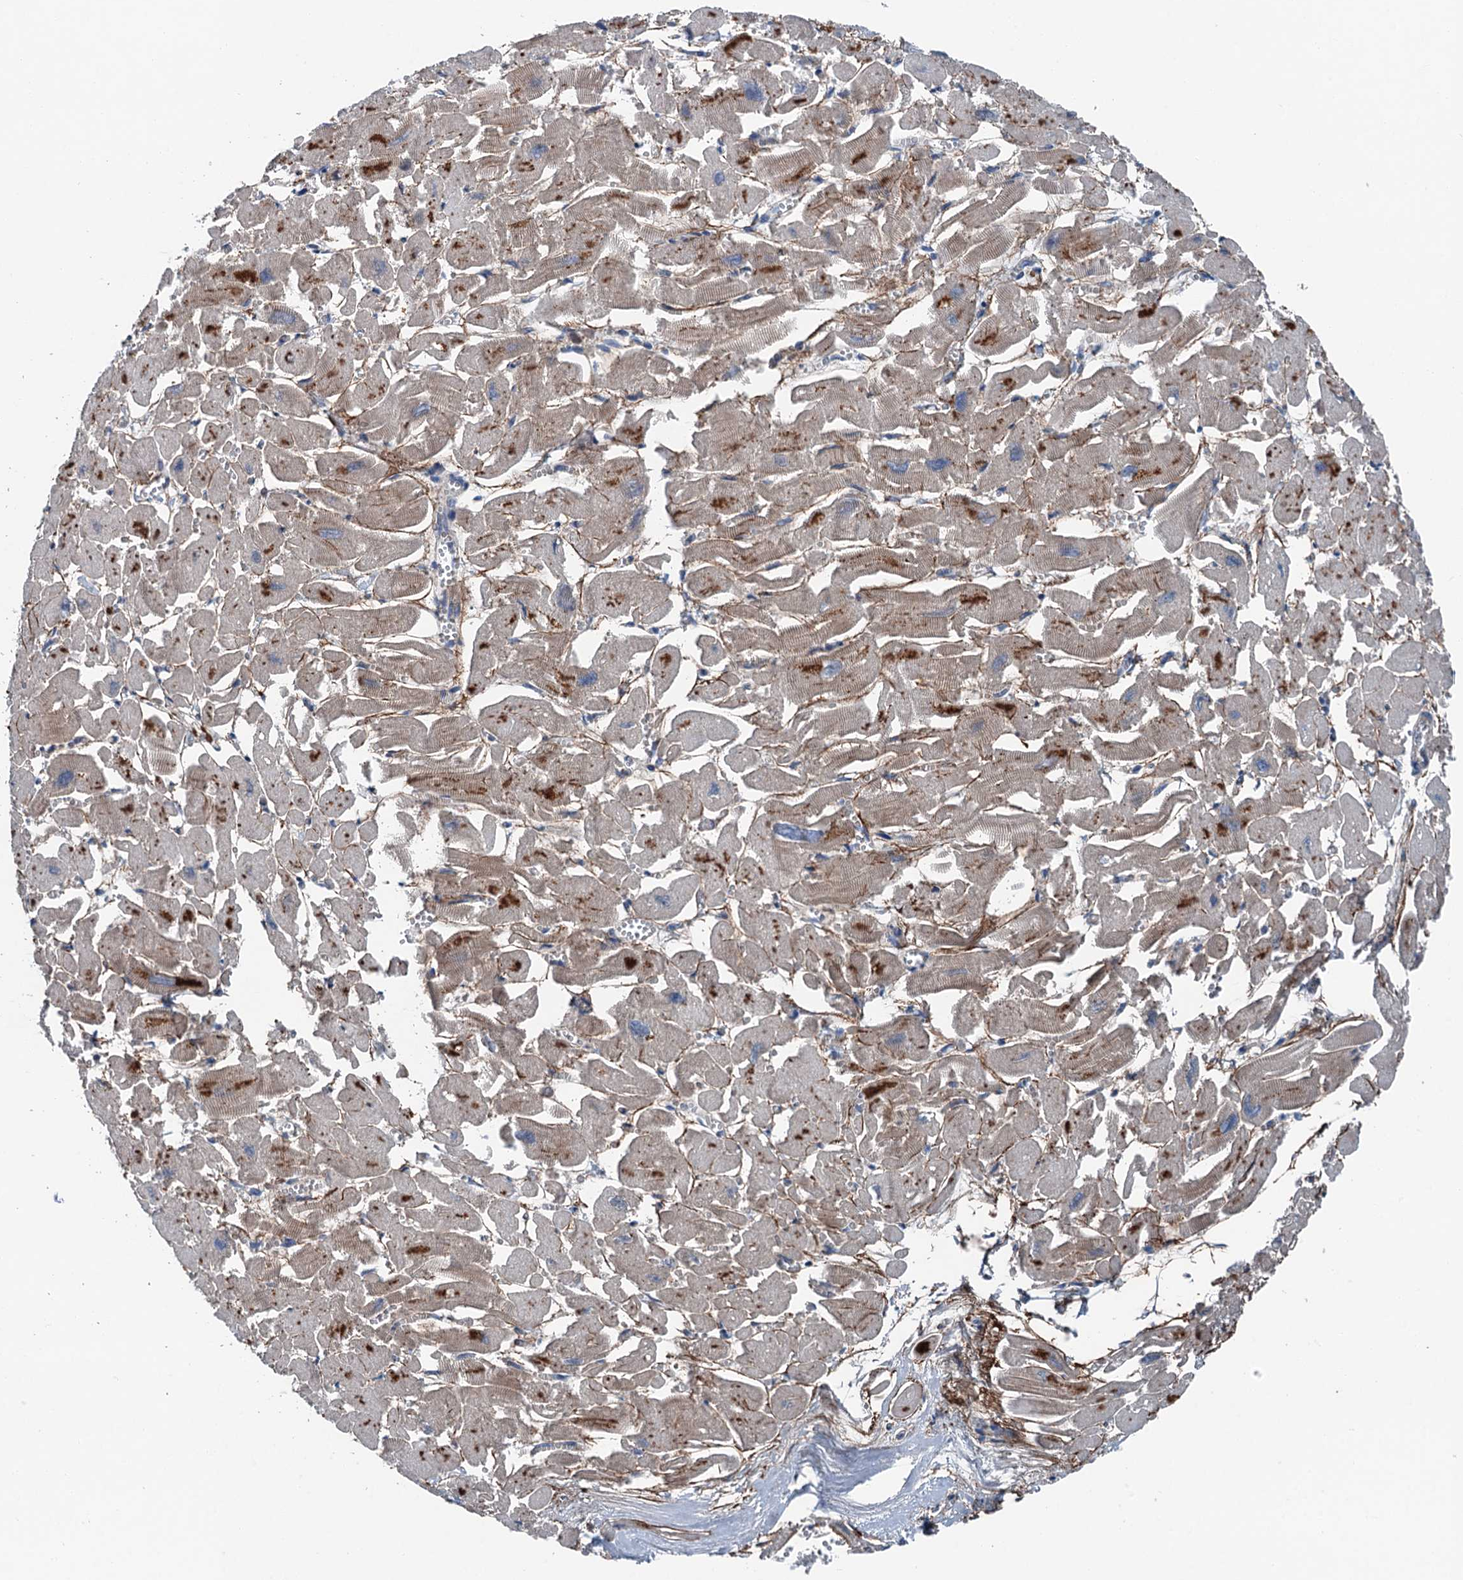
{"staining": {"intensity": "strong", "quantity": "25%-75%", "location": "cytoplasmic/membranous"}, "tissue": "heart muscle", "cell_type": "Cardiomyocytes", "image_type": "normal", "snomed": [{"axis": "morphology", "description": "Normal tissue, NOS"}, {"axis": "topography", "description": "Heart"}], "caption": "Immunohistochemistry (IHC) of unremarkable heart muscle shows high levels of strong cytoplasmic/membranous expression in approximately 25%-75% of cardiomyocytes.", "gene": "SLC2A10", "patient": {"sex": "male", "age": 54}}